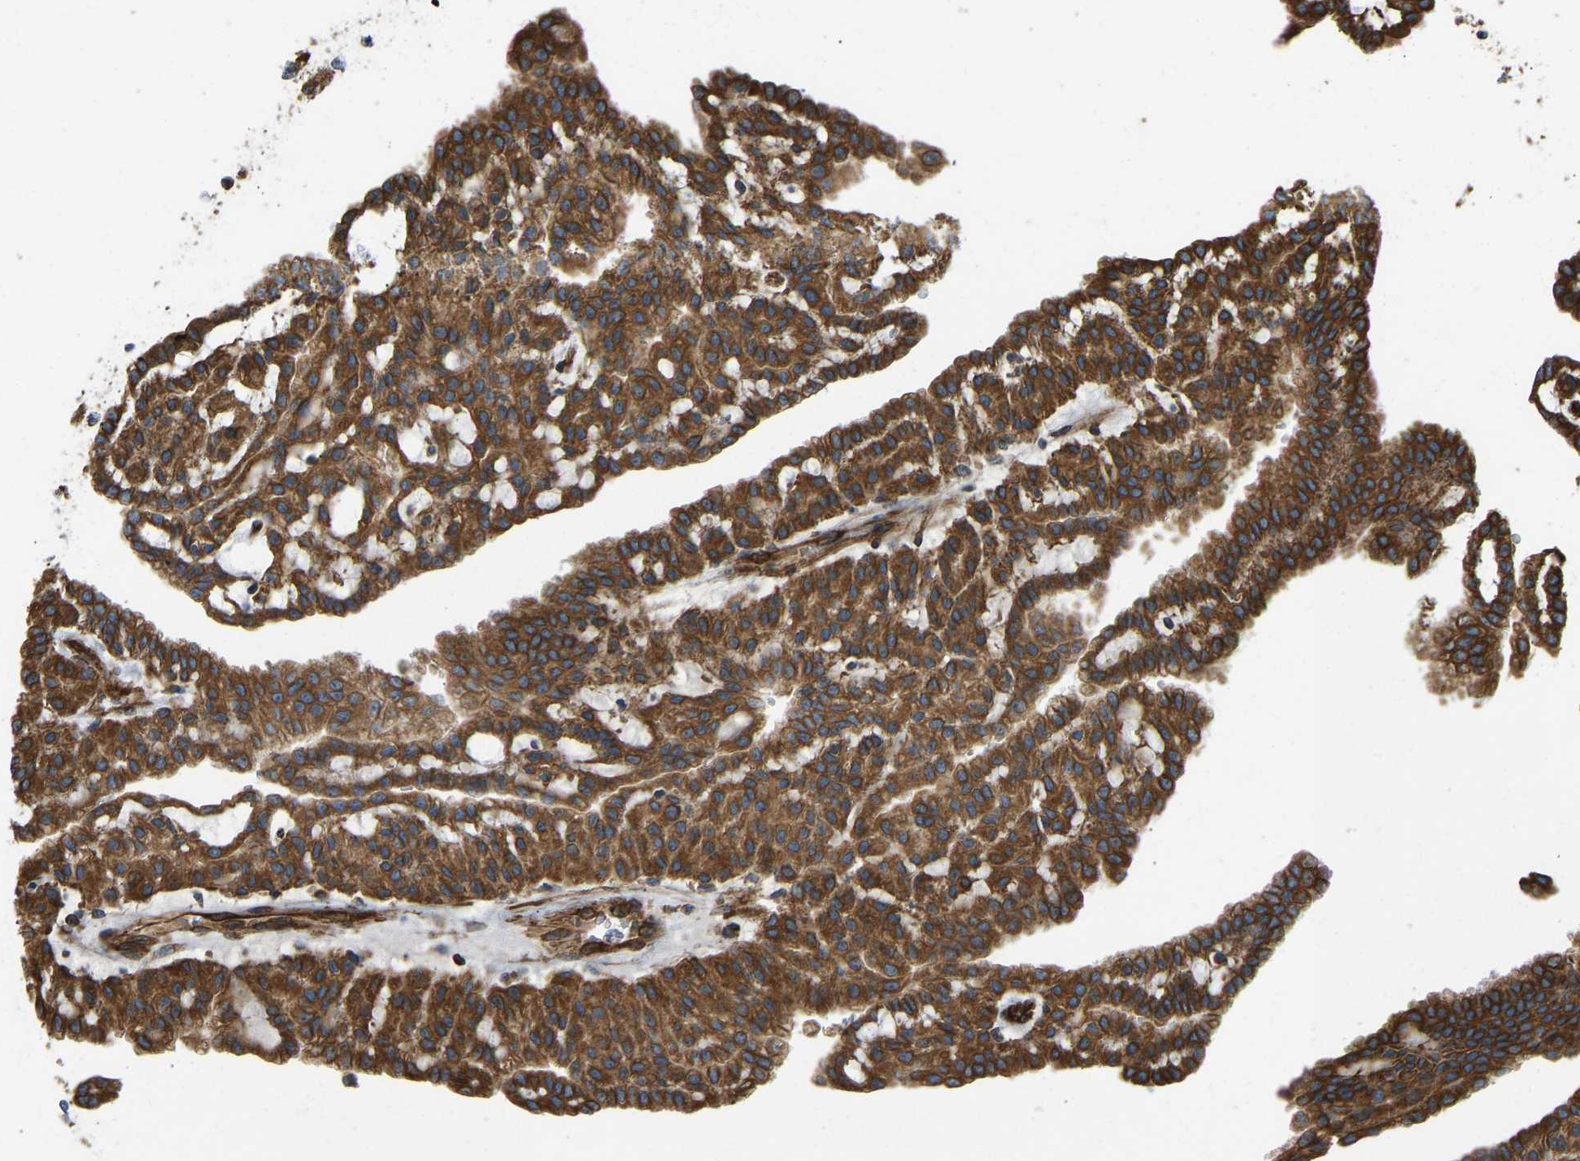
{"staining": {"intensity": "strong", "quantity": ">75%", "location": "cytoplasmic/membranous"}, "tissue": "renal cancer", "cell_type": "Tumor cells", "image_type": "cancer", "snomed": [{"axis": "morphology", "description": "Adenocarcinoma, NOS"}, {"axis": "topography", "description": "Kidney"}], "caption": "Adenocarcinoma (renal) was stained to show a protein in brown. There is high levels of strong cytoplasmic/membranous positivity in about >75% of tumor cells. The staining was performed using DAB to visualize the protein expression in brown, while the nuclei were stained in blue with hematoxylin (Magnification: 20x).", "gene": "BEX3", "patient": {"sex": "male", "age": 63}}